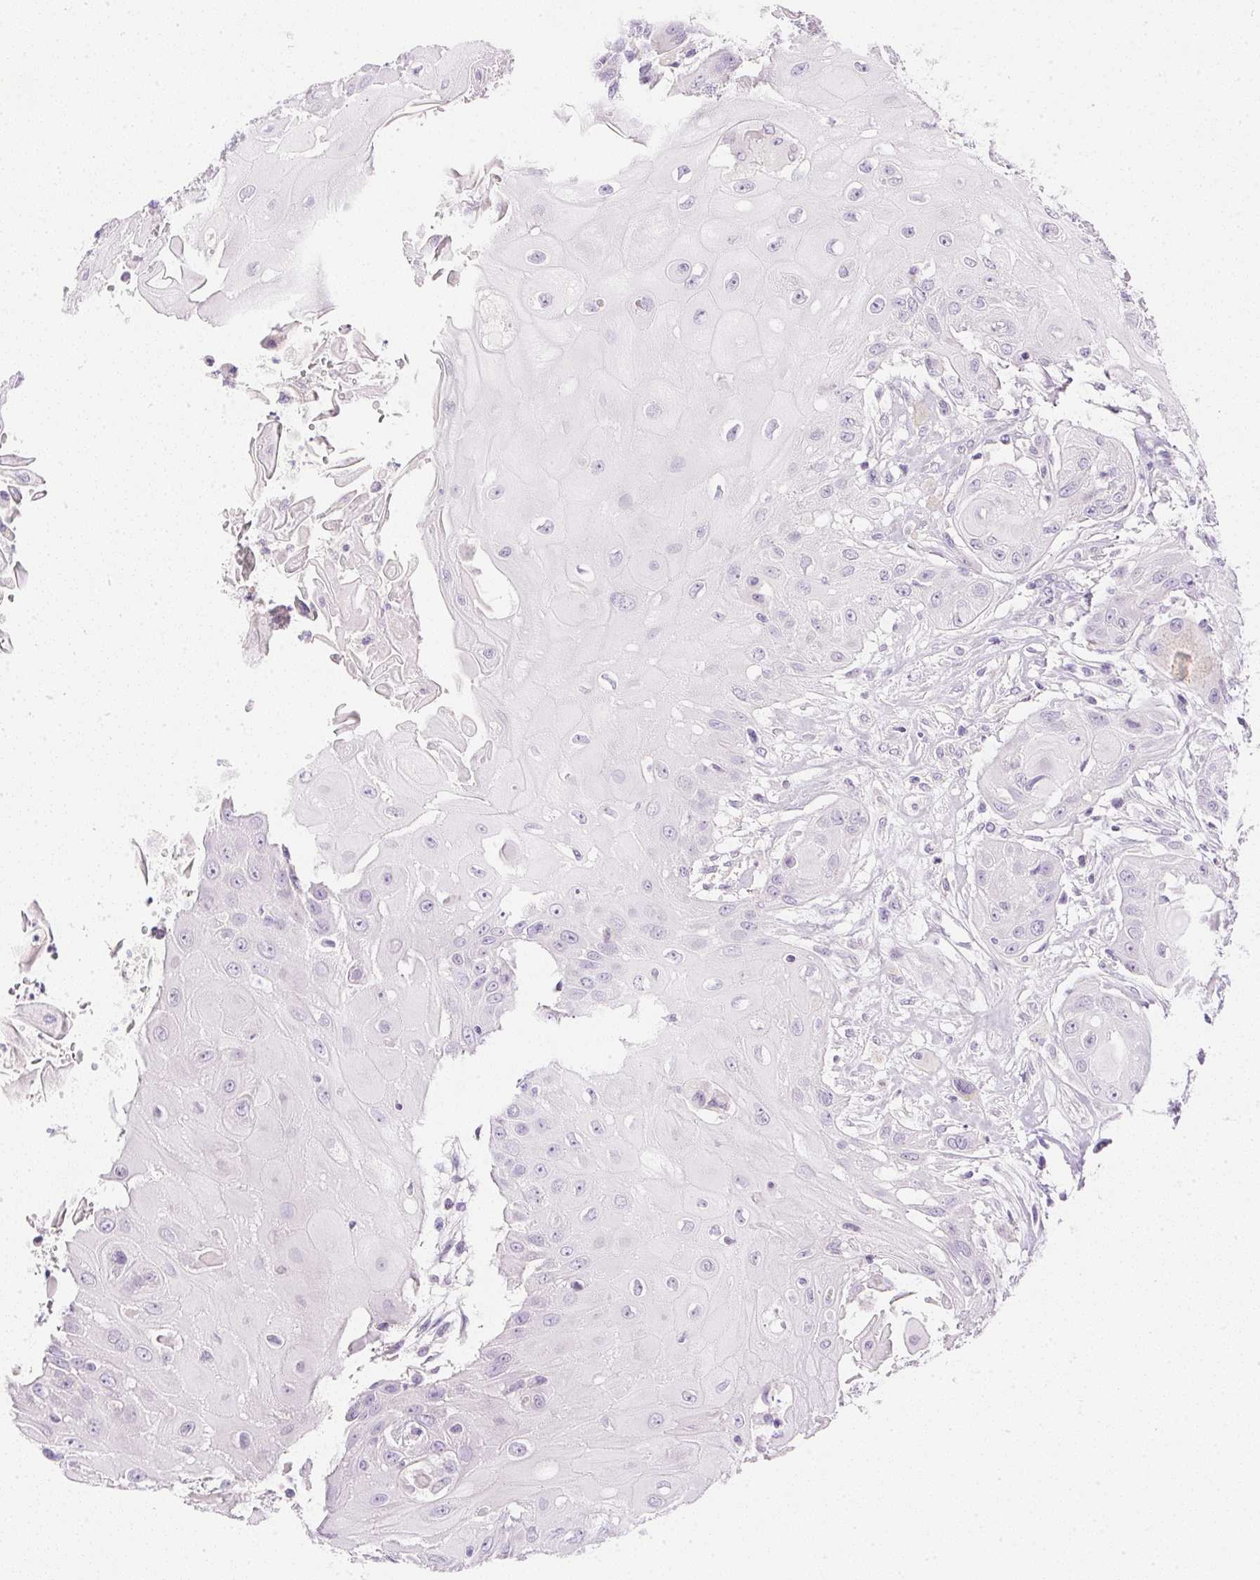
{"staining": {"intensity": "negative", "quantity": "none", "location": "none"}, "tissue": "head and neck cancer", "cell_type": "Tumor cells", "image_type": "cancer", "snomed": [{"axis": "morphology", "description": "Squamous cell carcinoma, NOS"}, {"axis": "topography", "description": "Oral tissue"}, {"axis": "topography", "description": "Head-Neck"}, {"axis": "topography", "description": "Neck, NOS"}], "caption": "The histopathology image exhibits no staining of tumor cells in squamous cell carcinoma (head and neck).", "gene": "CTRL", "patient": {"sex": "female", "age": 55}}